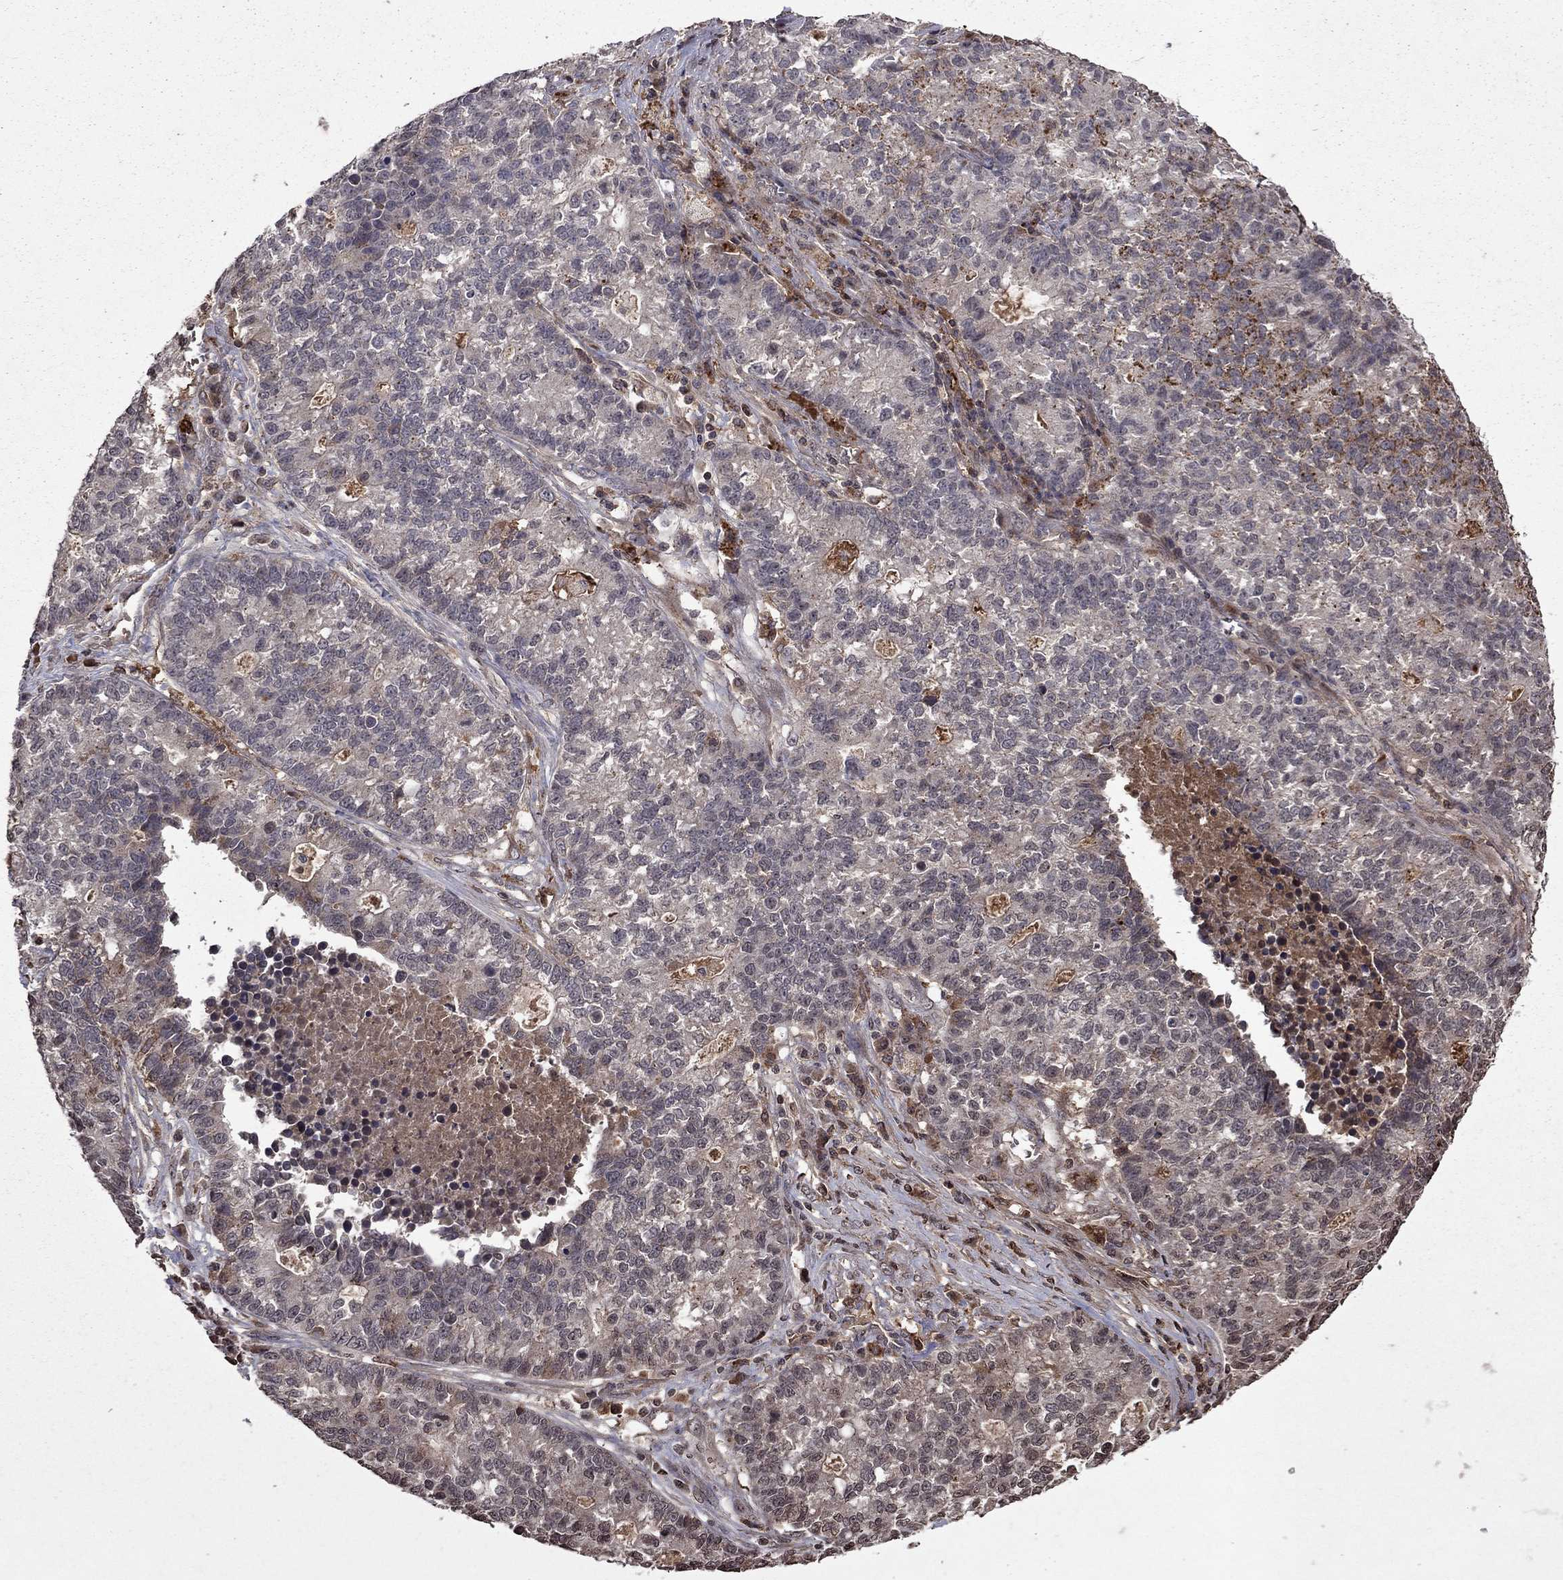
{"staining": {"intensity": "negative", "quantity": "none", "location": "none"}, "tissue": "lung cancer", "cell_type": "Tumor cells", "image_type": "cancer", "snomed": [{"axis": "morphology", "description": "Adenocarcinoma, NOS"}, {"axis": "topography", "description": "Lung"}], "caption": "DAB immunohistochemical staining of human lung cancer exhibits no significant positivity in tumor cells. Brightfield microscopy of immunohistochemistry stained with DAB (3,3'-diaminobenzidine) (brown) and hematoxylin (blue), captured at high magnification.", "gene": "NLGN1", "patient": {"sex": "male", "age": 57}}